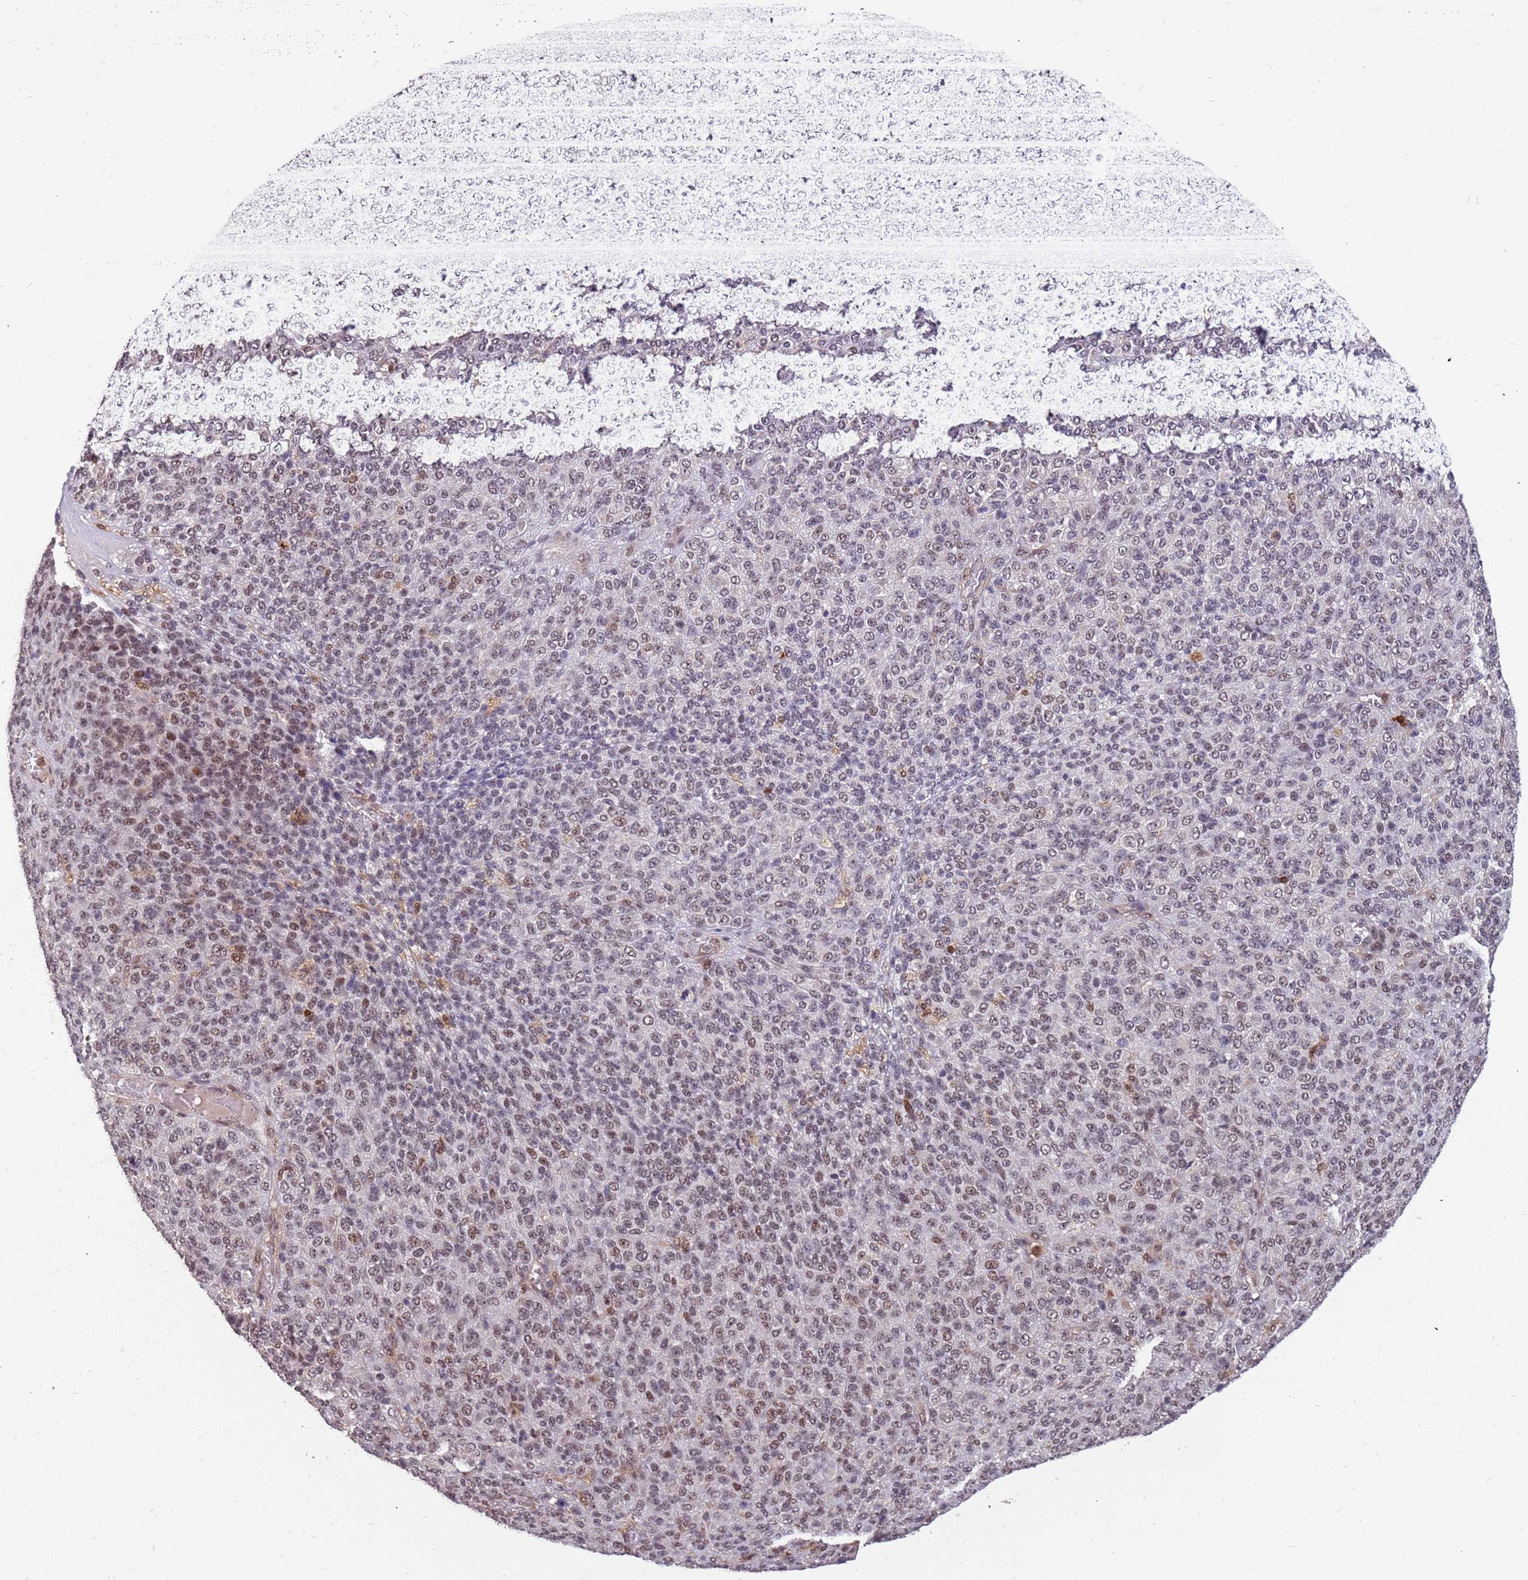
{"staining": {"intensity": "weak", "quantity": "25%-75%", "location": "nuclear"}, "tissue": "melanoma", "cell_type": "Tumor cells", "image_type": "cancer", "snomed": [{"axis": "morphology", "description": "Malignant melanoma, Metastatic site"}, {"axis": "topography", "description": "Brain"}], "caption": "A photomicrograph of malignant melanoma (metastatic site) stained for a protein exhibits weak nuclear brown staining in tumor cells.", "gene": "GBP2", "patient": {"sex": "female", "age": 56}}